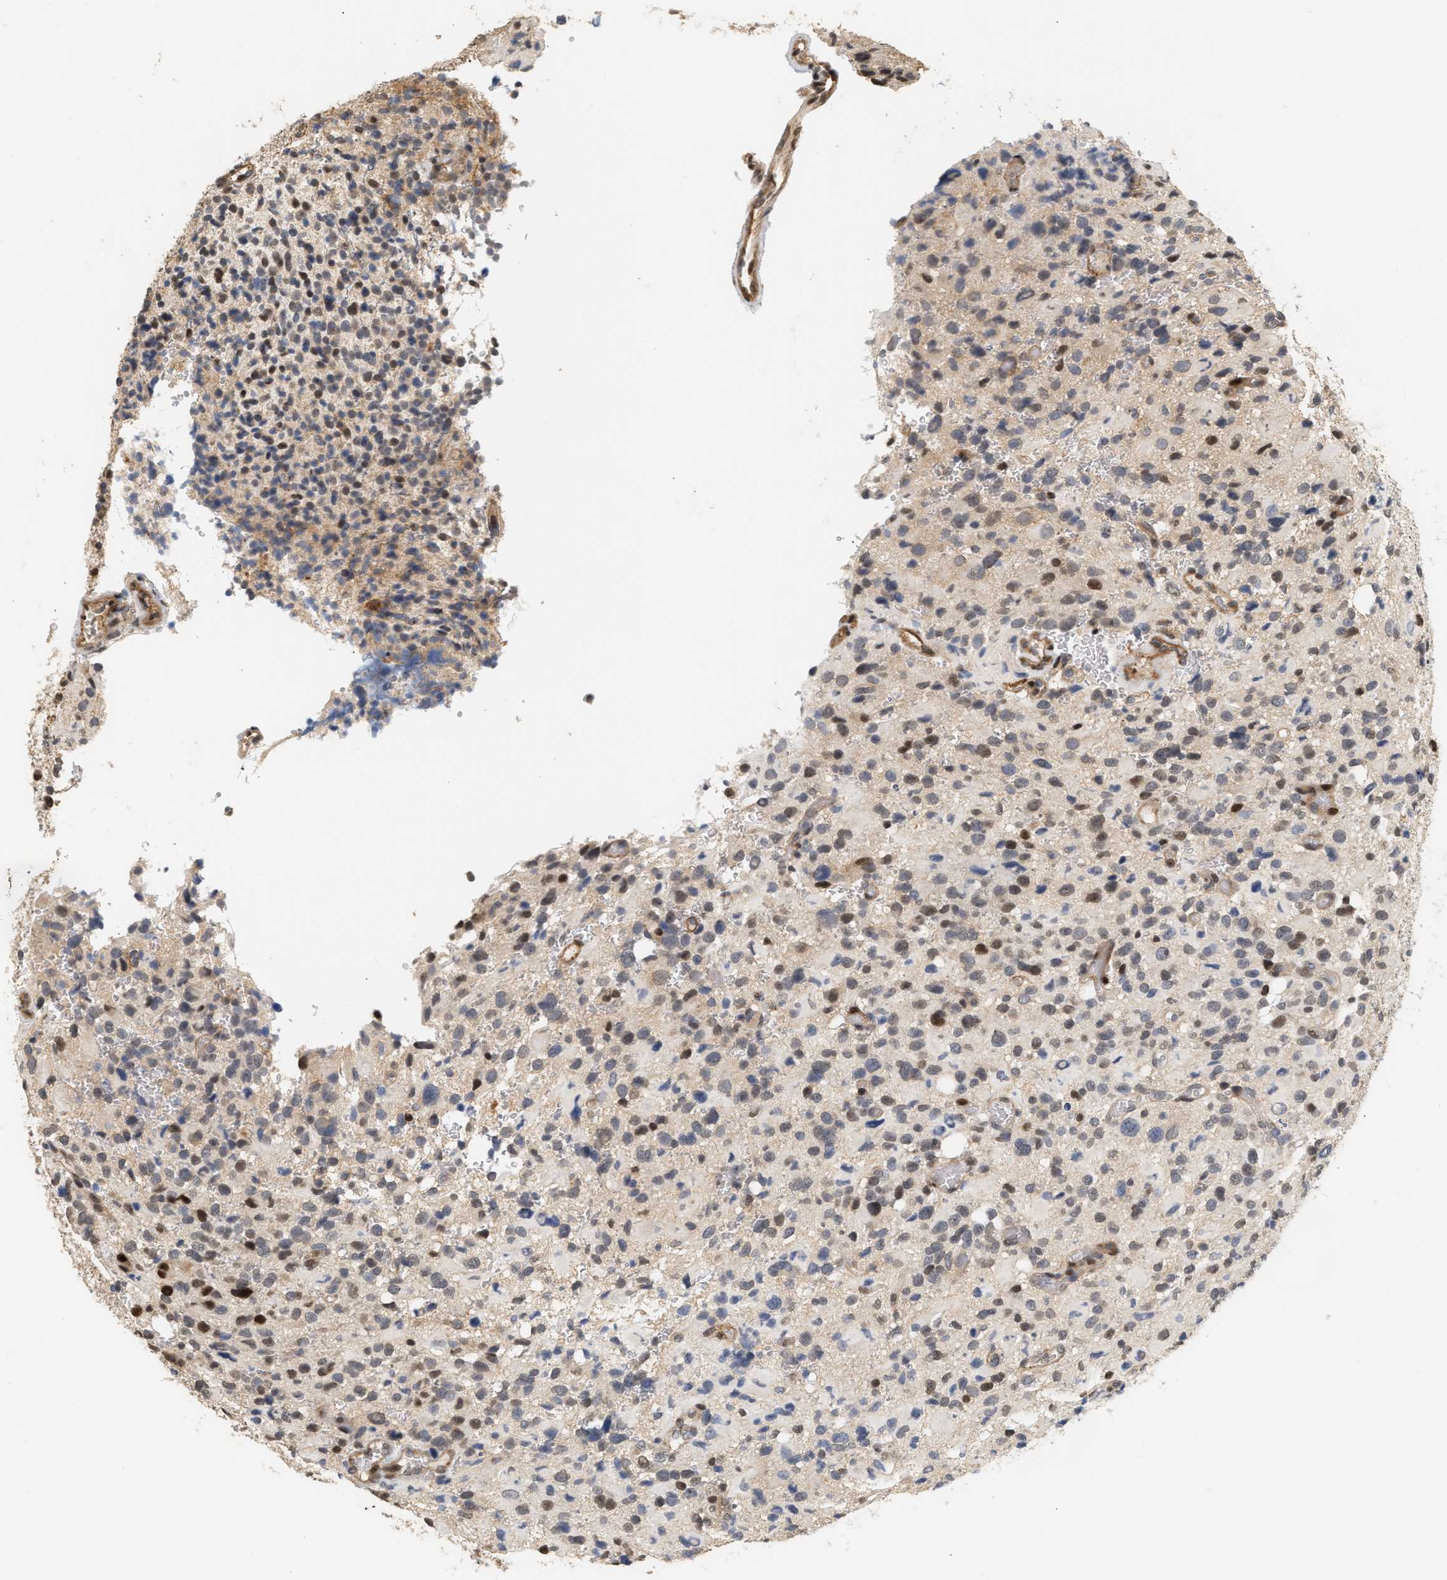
{"staining": {"intensity": "moderate", "quantity": "<25%", "location": "nuclear"}, "tissue": "glioma", "cell_type": "Tumor cells", "image_type": "cancer", "snomed": [{"axis": "morphology", "description": "Glioma, malignant, High grade"}, {"axis": "topography", "description": "Brain"}], "caption": "Immunohistochemical staining of human malignant high-grade glioma reveals low levels of moderate nuclear protein positivity in about <25% of tumor cells. (DAB (3,3'-diaminobenzidine) IHC with brightfield microscopy, high magnification).", "gene": "PLXND1", "patient": {"sex": "male", "age": 48}}